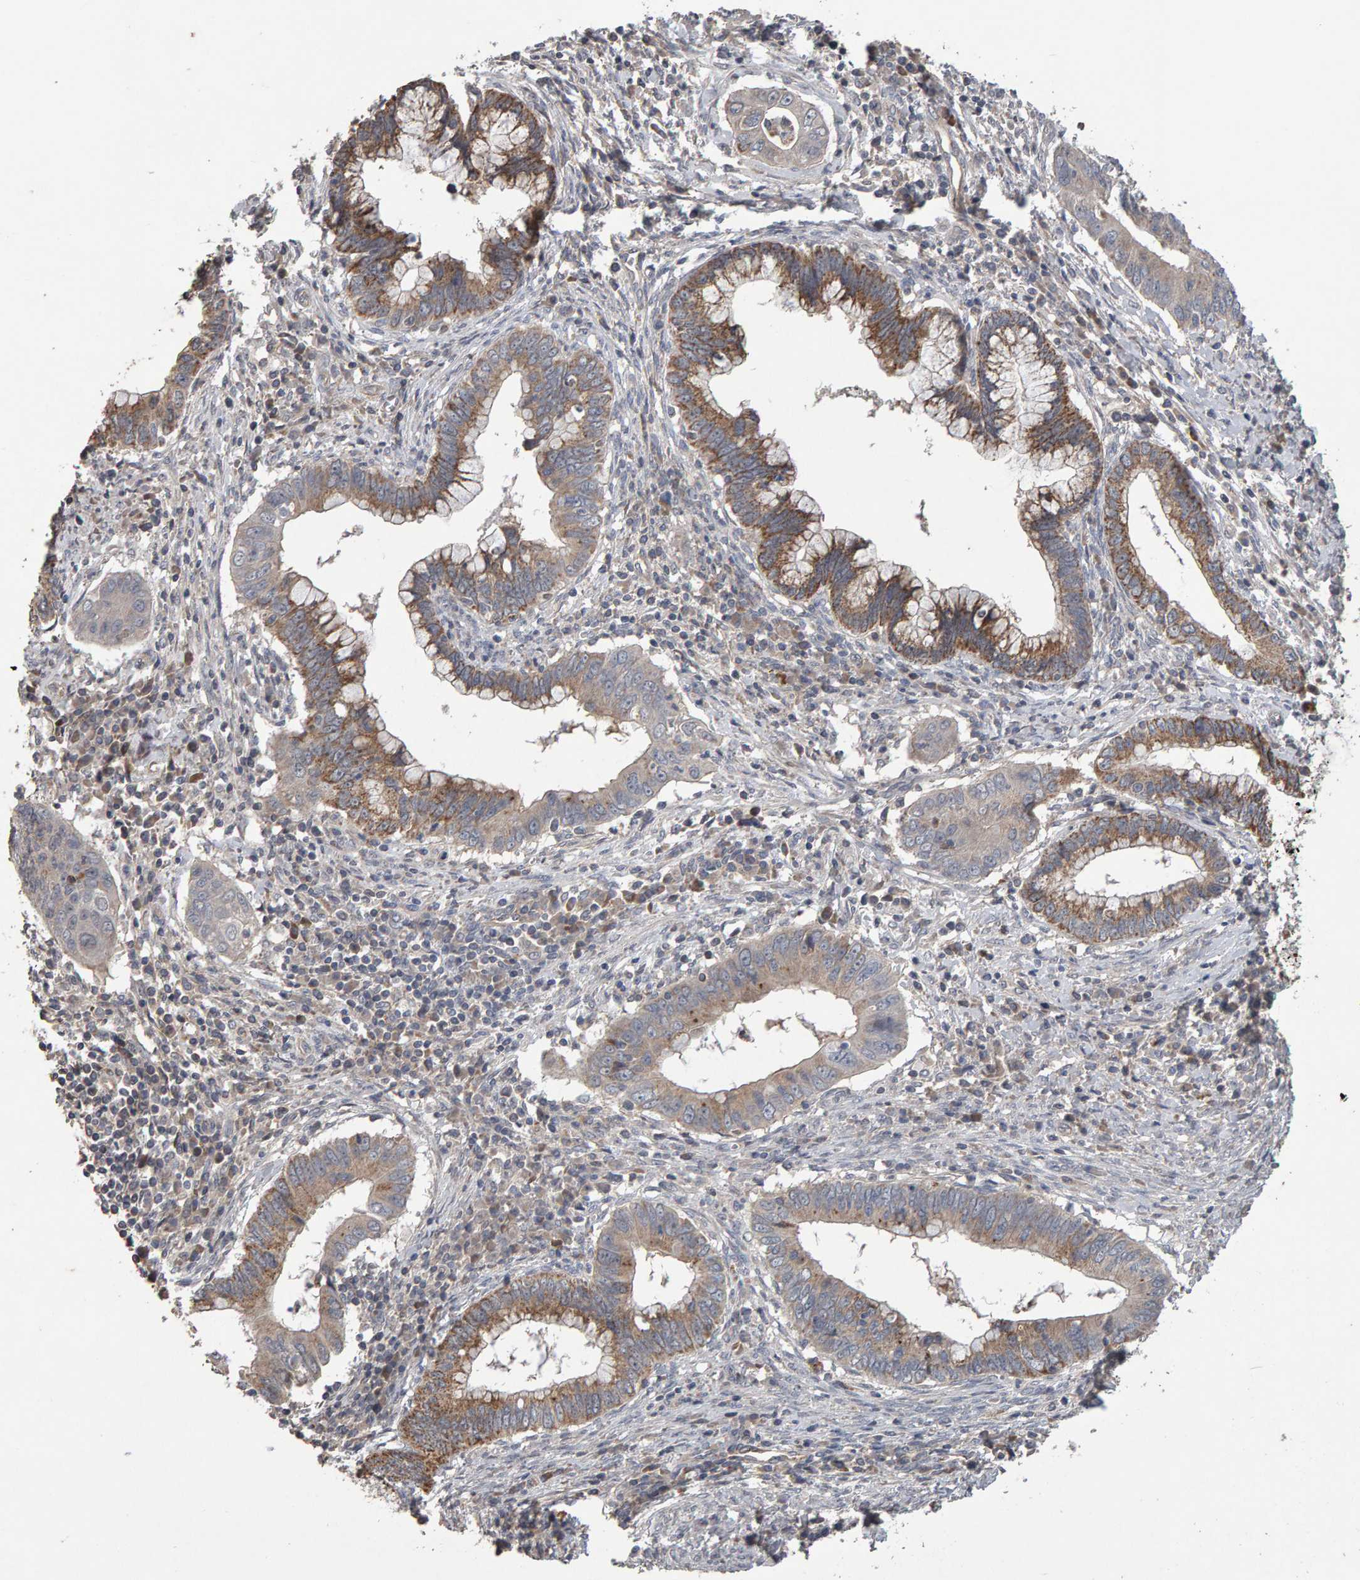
{"staining": {"intensity": "weak", "quantity": "<25%", "location": "cytoplasmic/membranous"}, "tissue": "cervical cancer", "cell_type": "Tumor cells", "image_type": "cancer", "snomed": [{"axis": "morphology", "description": "Adenocarcinoma, NOS"}, {"axis": "topography", "description": "Cervix"}], "caption": "Cervical cancer (adenocarcinoma) stained for a protein using immunohistochemistry shows no positivity tumor cells.", "gene": "COASY", "patient": {"sex": "female", "age": 44}}